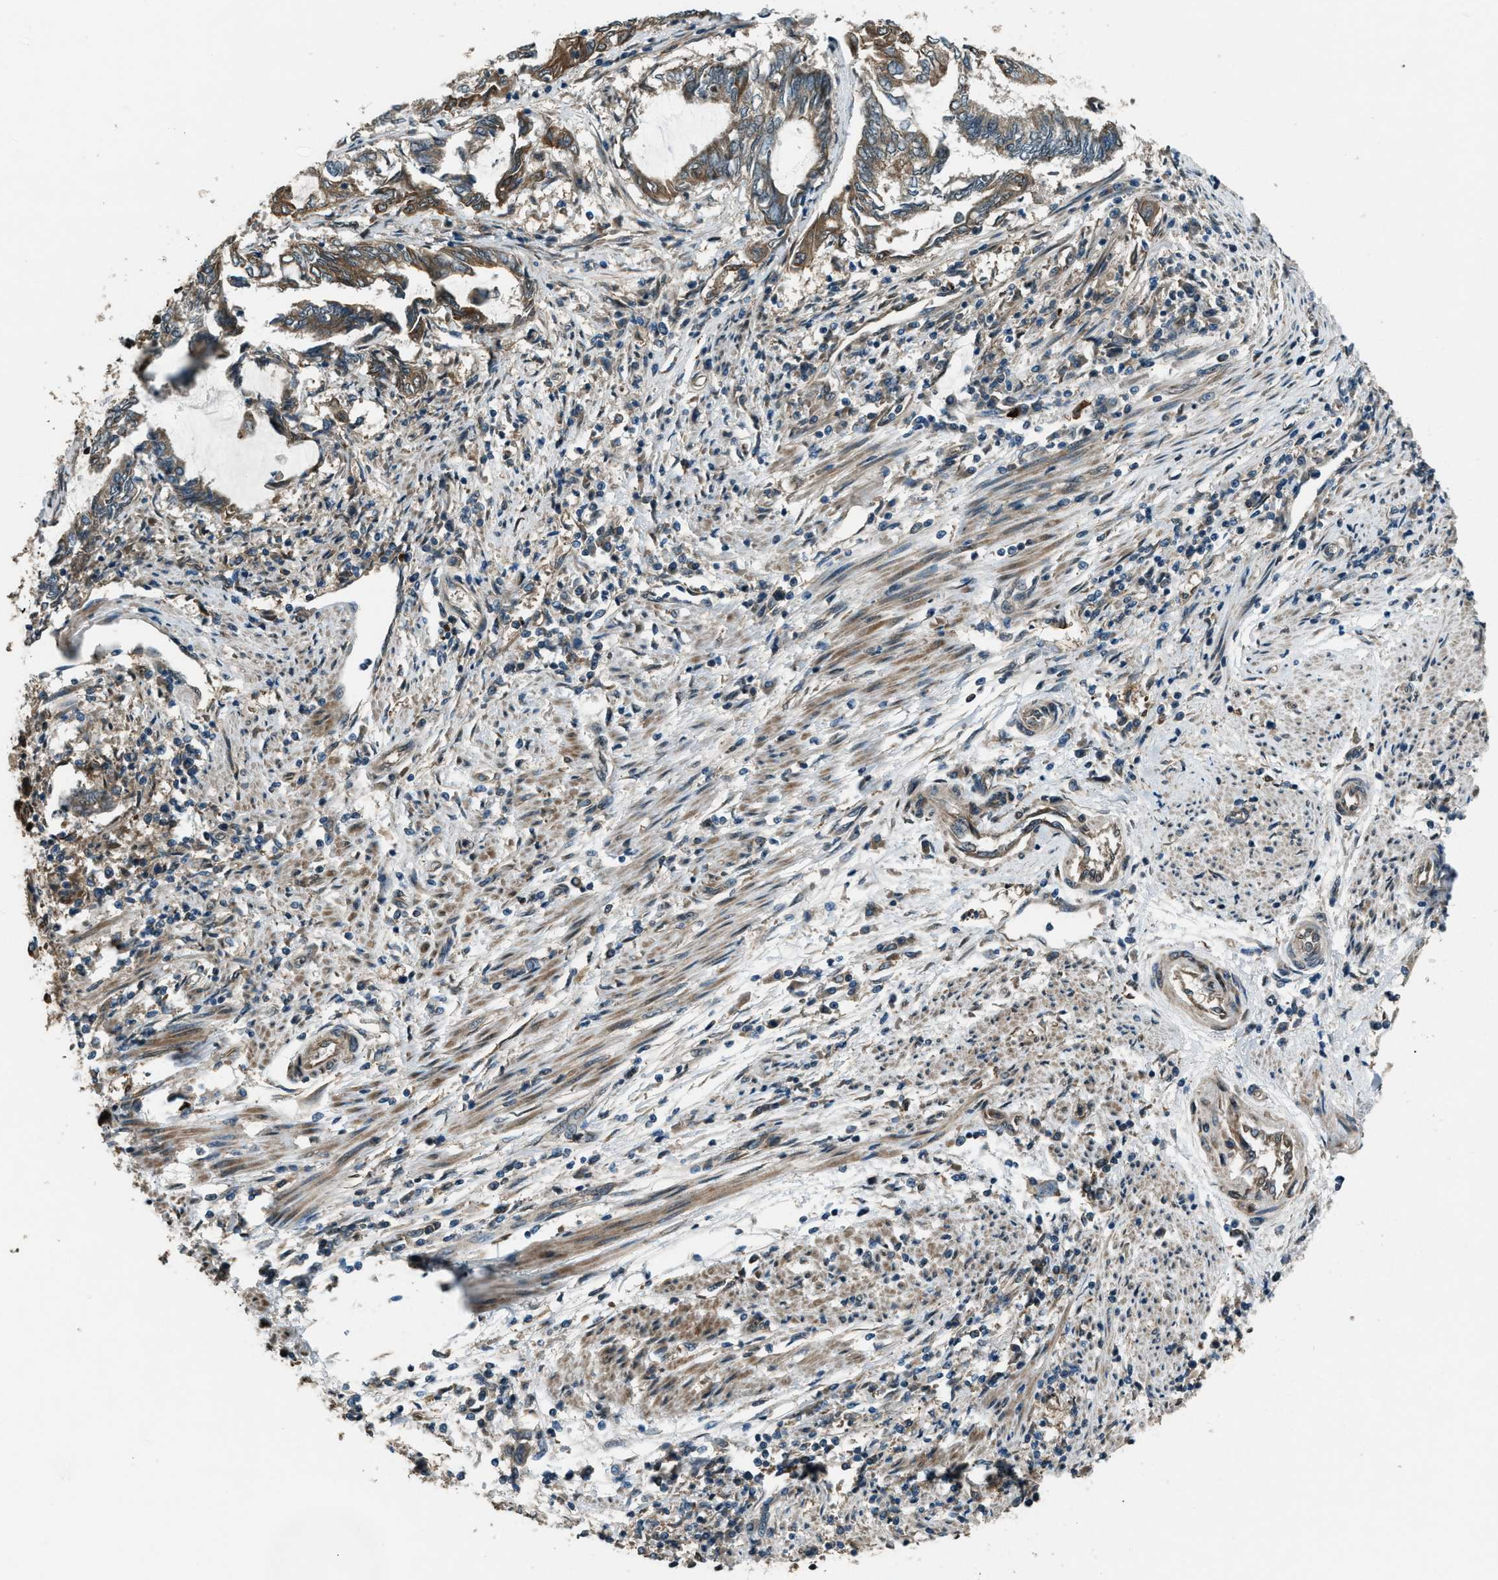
{"staining": {"intensity": "moderate", "quantity": "25%-75%", "location": "cytoplasmic/membranous"}, "tissue": "endometrial cancer", "cell_type": "Tumor cells", "image_type": "cancer", "snomed": [{"axis": "morphology", "description": "Adenocarcinoma, NOS"}, {"axis": "topography", "description": "Uterus"}, {"axis": "topography", "description": "Endometrium"}], "caption": "Adenocarcinoma (endometrial) stained for a protein reveals moderate cytoplasmic/membranous positivity in tumor cells.", "gene": "SVIL", "patient": {"sex": "female", "age": 70}}